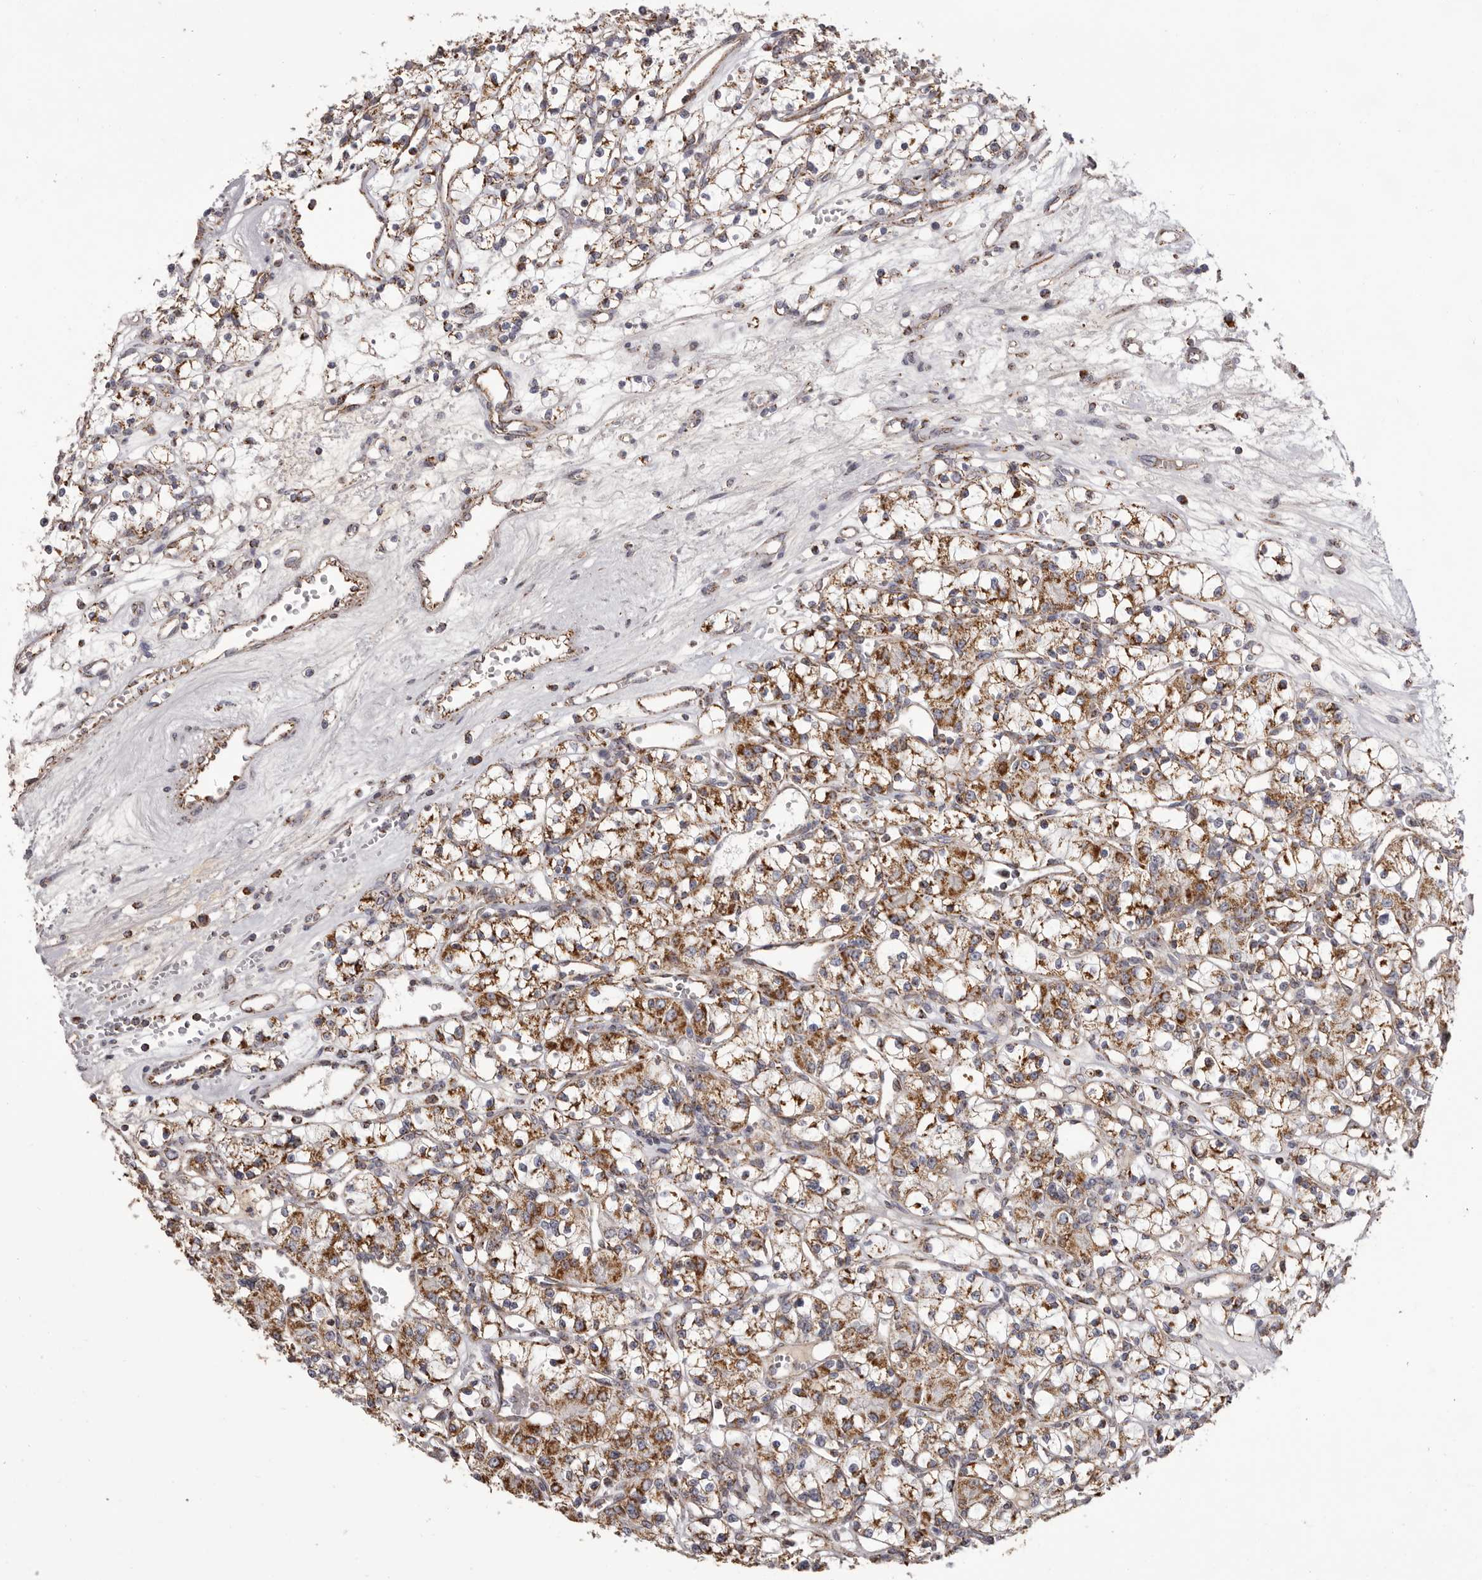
{"staining": {"intensity": "strong", "quantity": ">75%", "location": "cytoplasmic/membranous"}, "tissue": "renal cancer", "cell_type": "Tumor cells", "image_type": "cancer", "snomed": [{"axis": "morphology", "description": "Adenocarcinoma, NOS"}, {"axis": "topography", "description": "Kidney"}], "caption": "A high amount of strong cytoplasmic/membranous staining is appreciated in about >75% of tumor cells in adenocarcinoma (renal) tissue. The staining was performed using DAB, with brown indicating positive protein expression. Nuclei are stained blue with hematoxylin.", "gene": "CHRM2", "patient": {"sex": "female", "age": 59}}